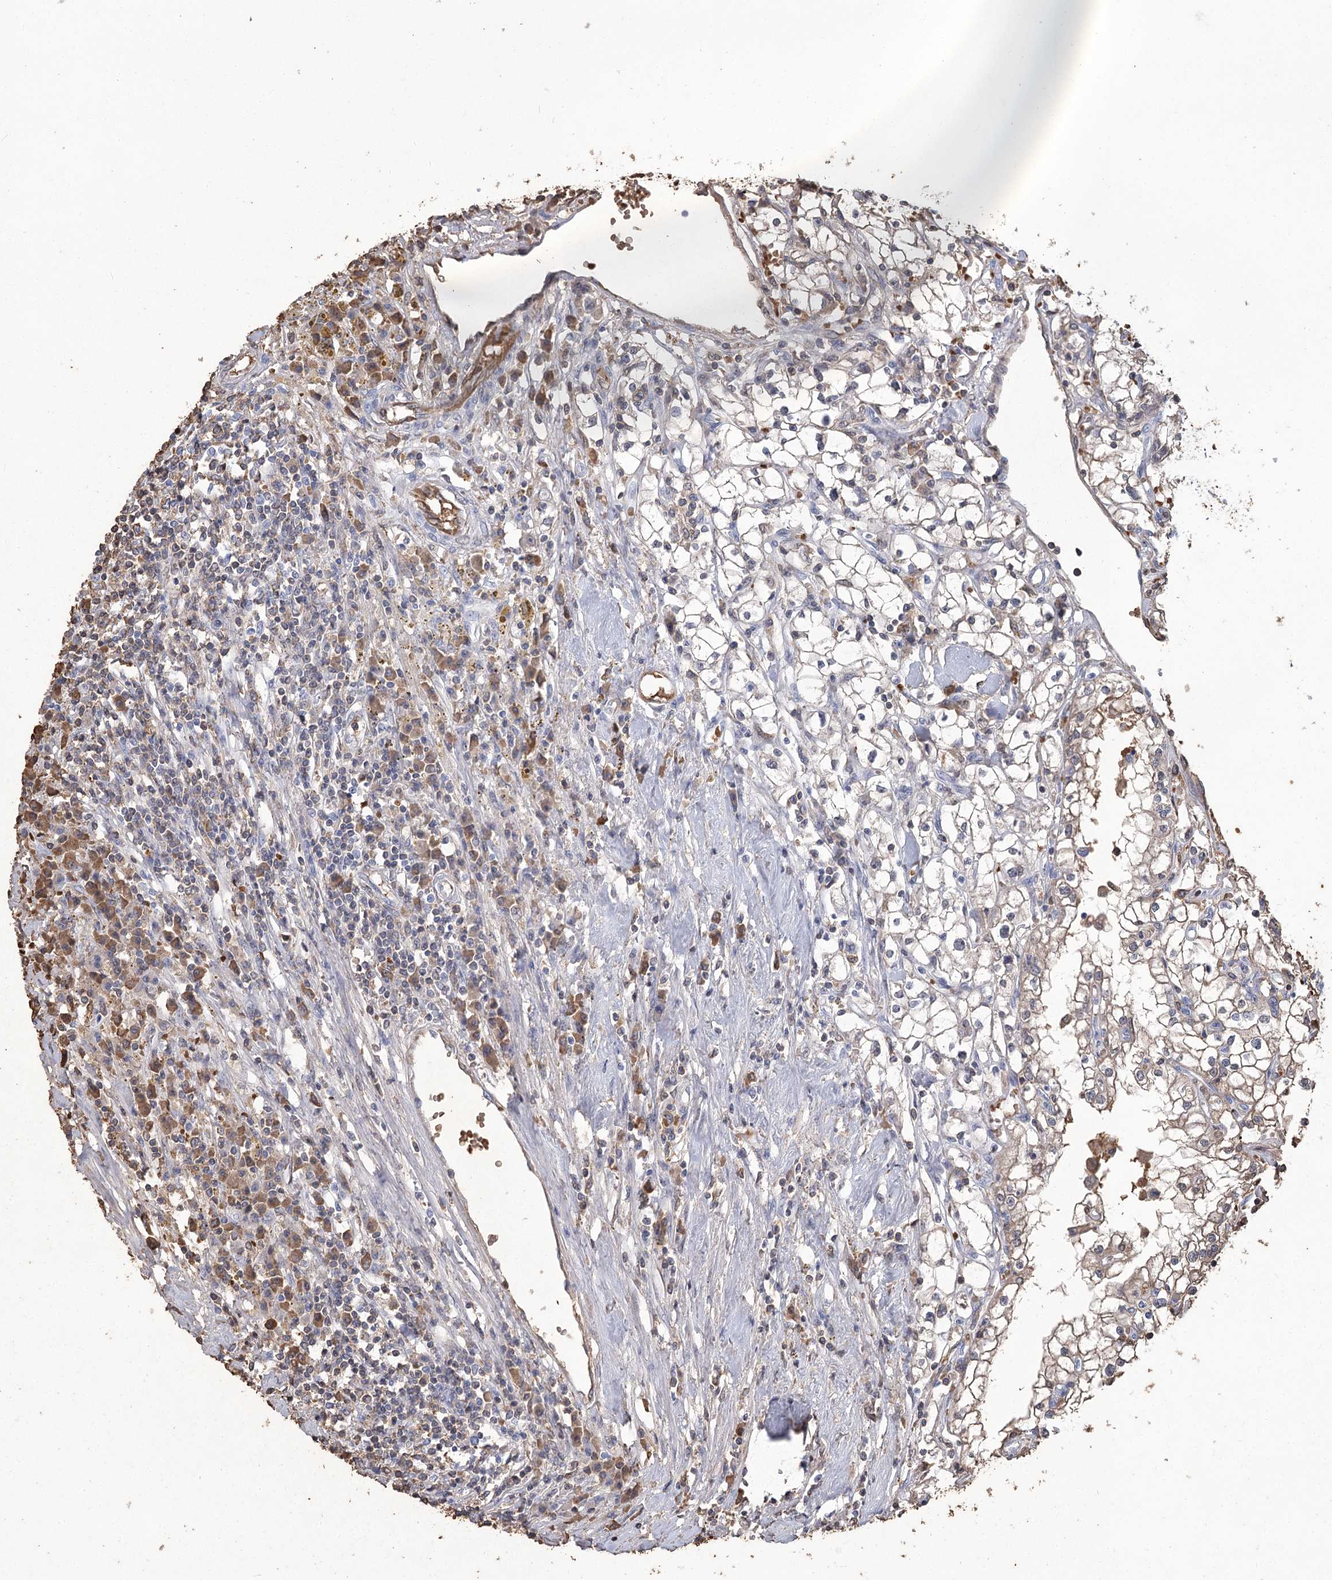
{"staining": {"intensity": "weak", "quantity": "25%-75%", "location": "cytoplasmic/membranous"}, "tissue": "renal cancer", "cell_type": "Tumor cells", "image_type": "cancer", "snomed": [{"axis": "morphology", "description": "Adenocarcinoma, NOS"}, {"axis": "topography", "description": "Kidney"}], "caption": "IHC micrograph of human adenocarcinoma (renal) stained for a protein (brown), which demonstrates low levels of weak cytoplasmic/membranous staining in approximately 25%-75% of tumor cells.", "gene": "HBA1", "patient": {"sex": "male", "age": 56}}